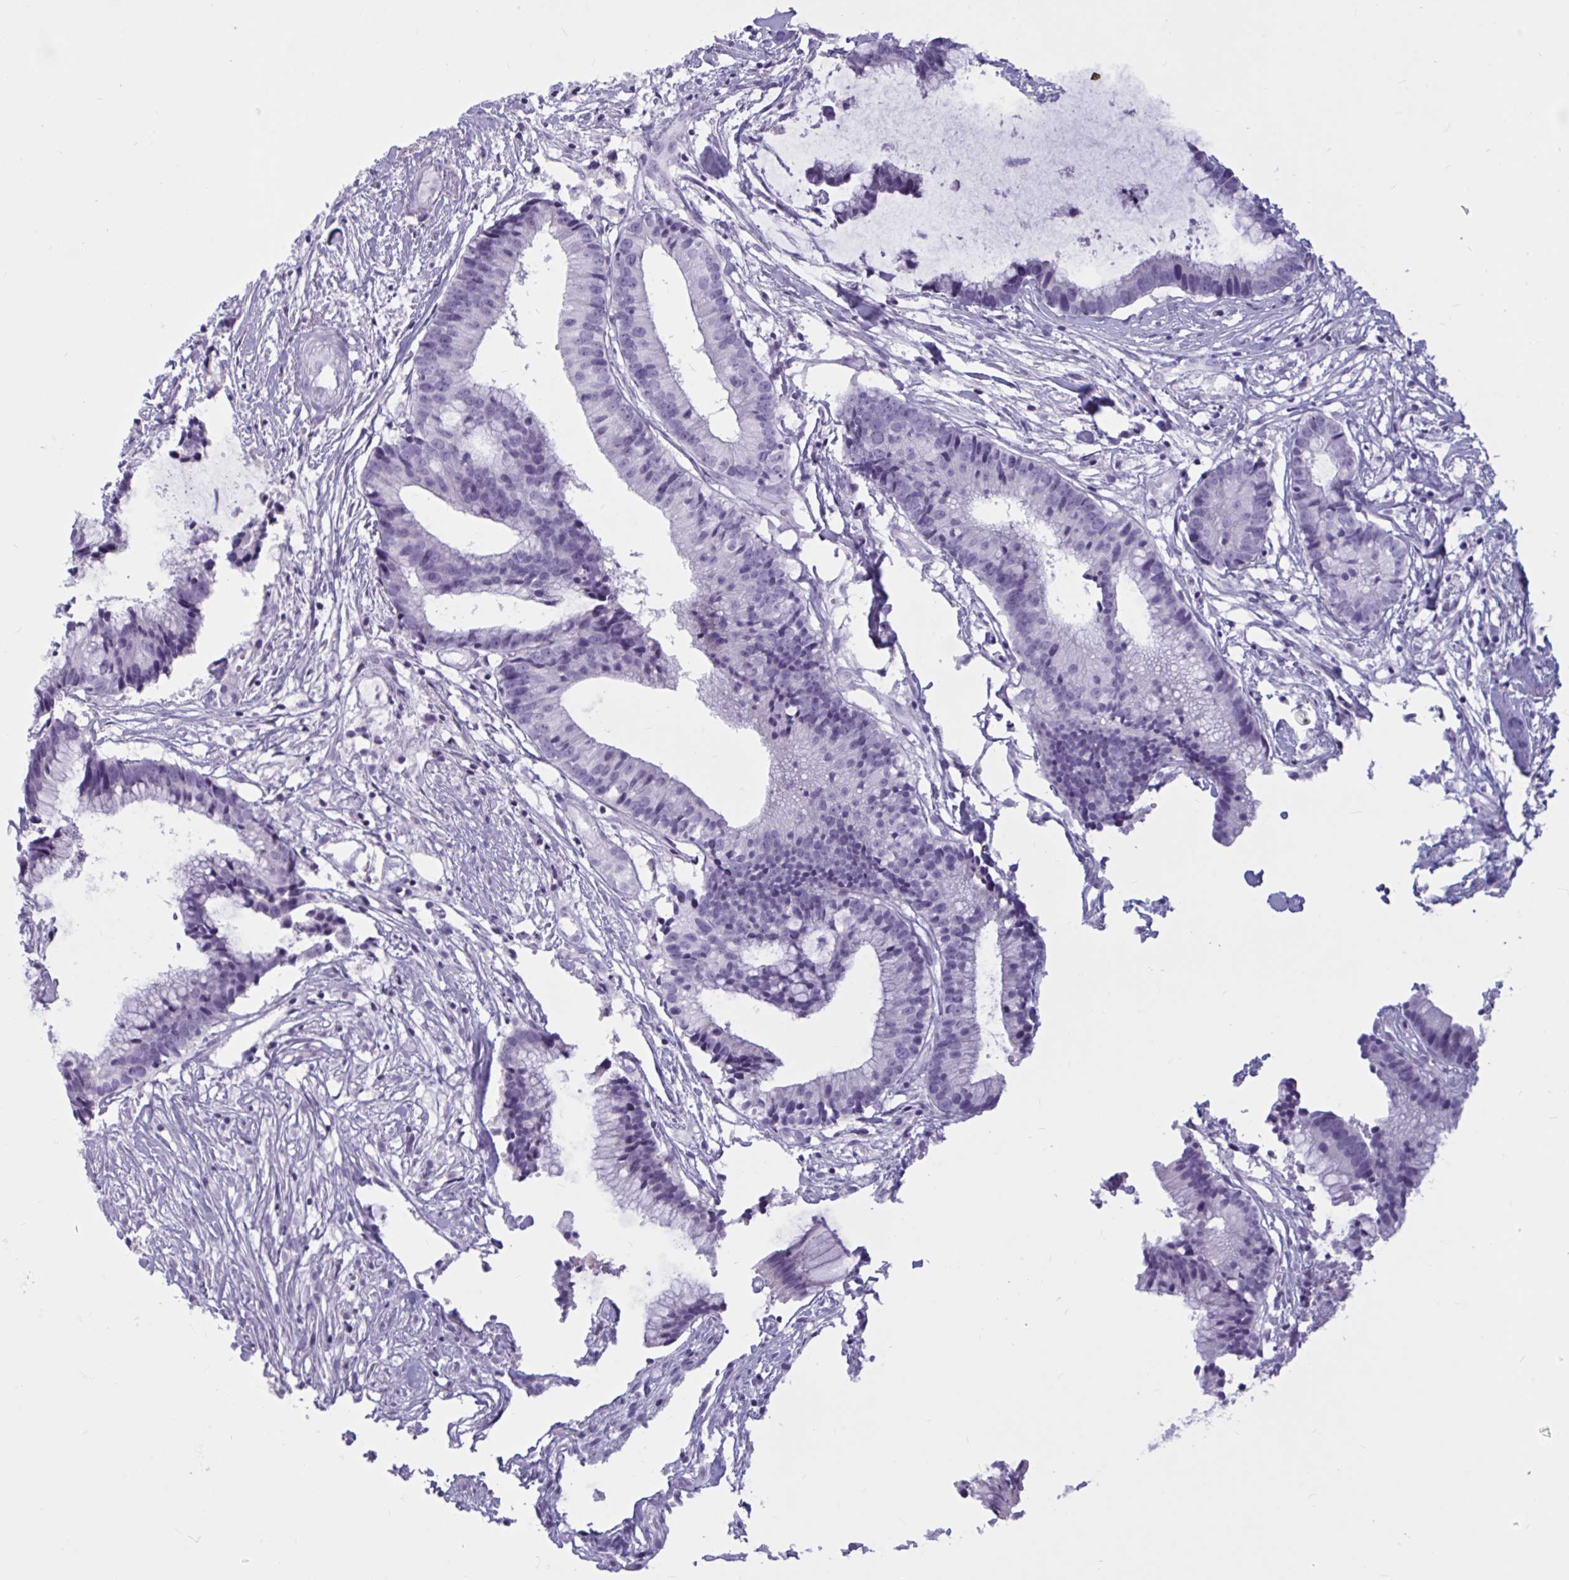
{"staining": {"intensity": "negative", "quantity": "none", "location": "none"}, "tissue": "colorectal cancer", "cell_type": "Tumor cells", "image_type": "cancer", "snomed": [{"axis": "morphology", "description": "Adenocarcinoma, NOS"}, {"axis": "topography", "description": "Colon"}], "caption": "The photomicrograph reveals no significant staining in tumor cells of adenocarcinoma (colorectal).", "gene": "BBS10", "patient": {"sex": "female", "age": 78}}